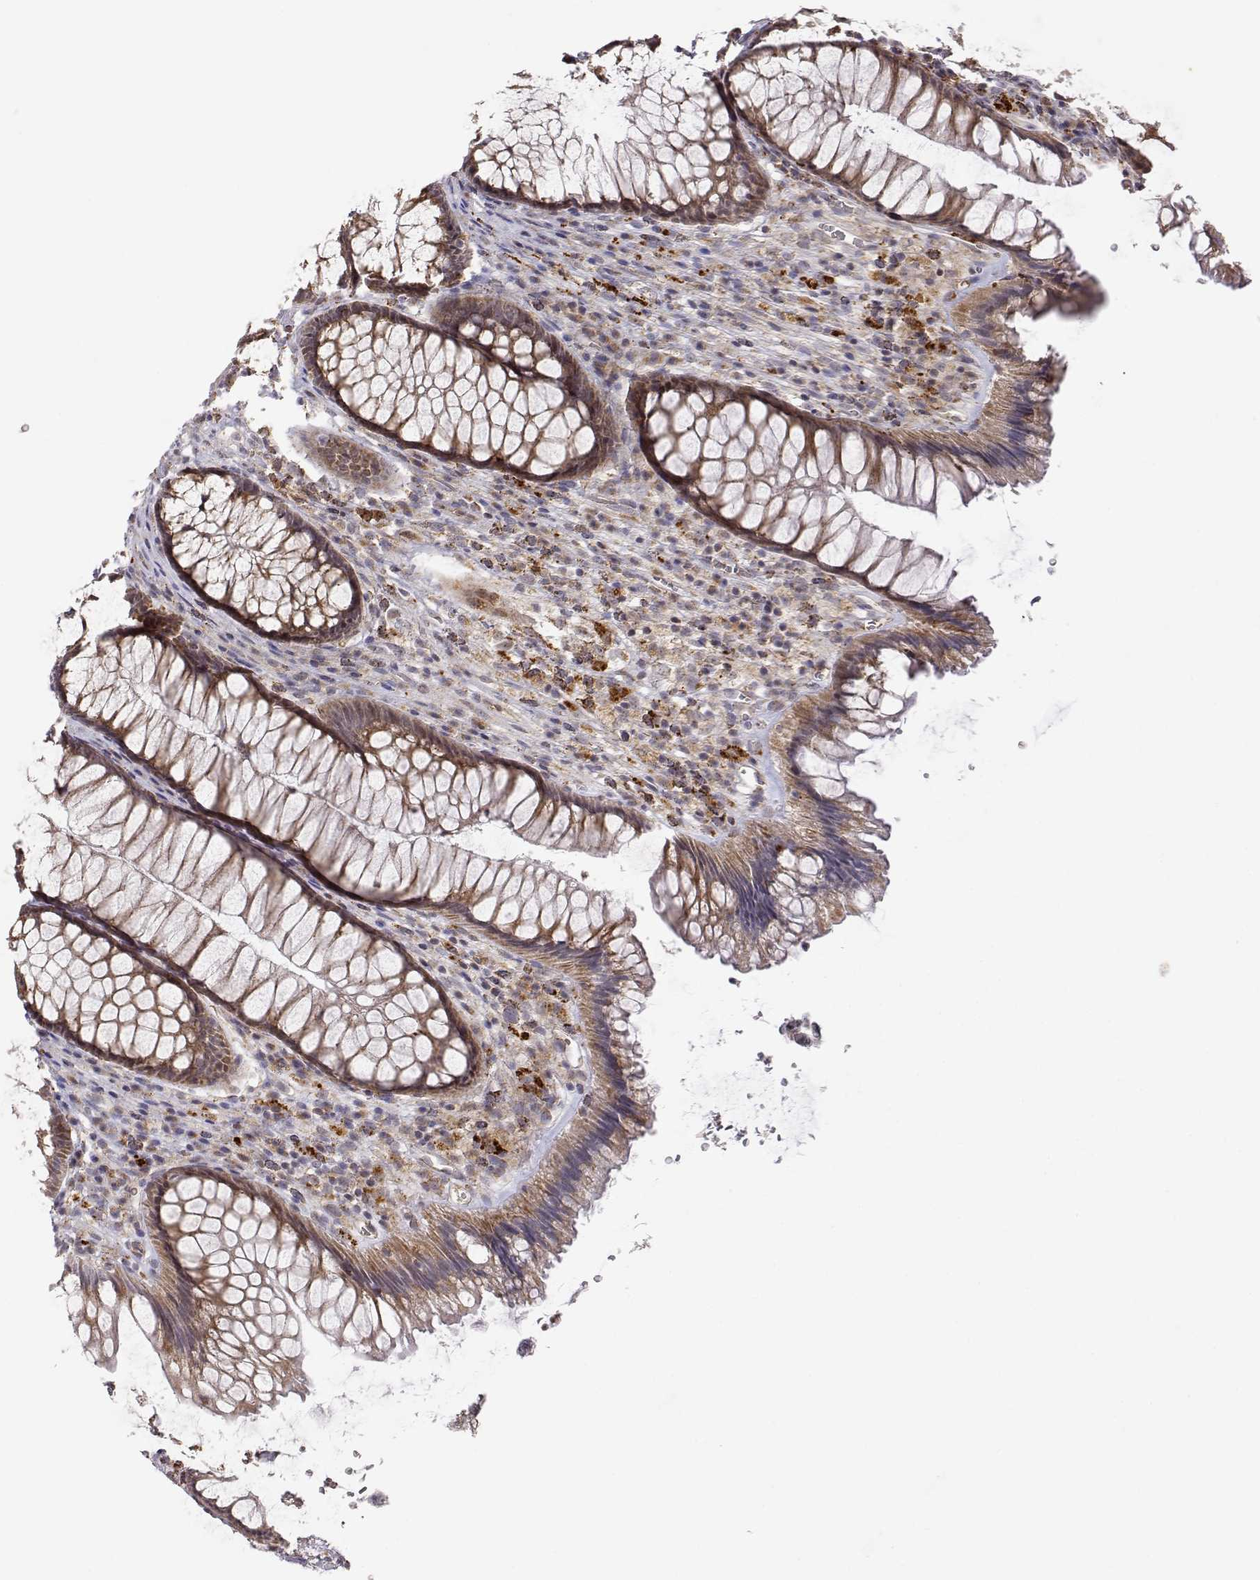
{"staining": {"intensity": "weak", "quantity": ">75%", "location": "cytoplasmic/membranous"}, "tissue": "rectum", "cell_type": "Glandular cells", "image_type": "normal", "snomed": [{"axis": "morphology", "description": "Normal tissue, NOS"}, {"axis": "topography", "description": "Smooth muscle"}, {"axis": "topography", "description": "Rectum"}], "caption": "Normal rectum was stained to show a protein in brown. There is low levels of weak cytoplasmic/membranous staining in approximately >75% of glandular cells. The staining was performed using DAB to visualize the protein expression in brown, while the nuclei were stained in blue with hematoxylin (Magnification: 20x).", "gene": "EXOG", "patient": {"sex": "male", "age": 53}}